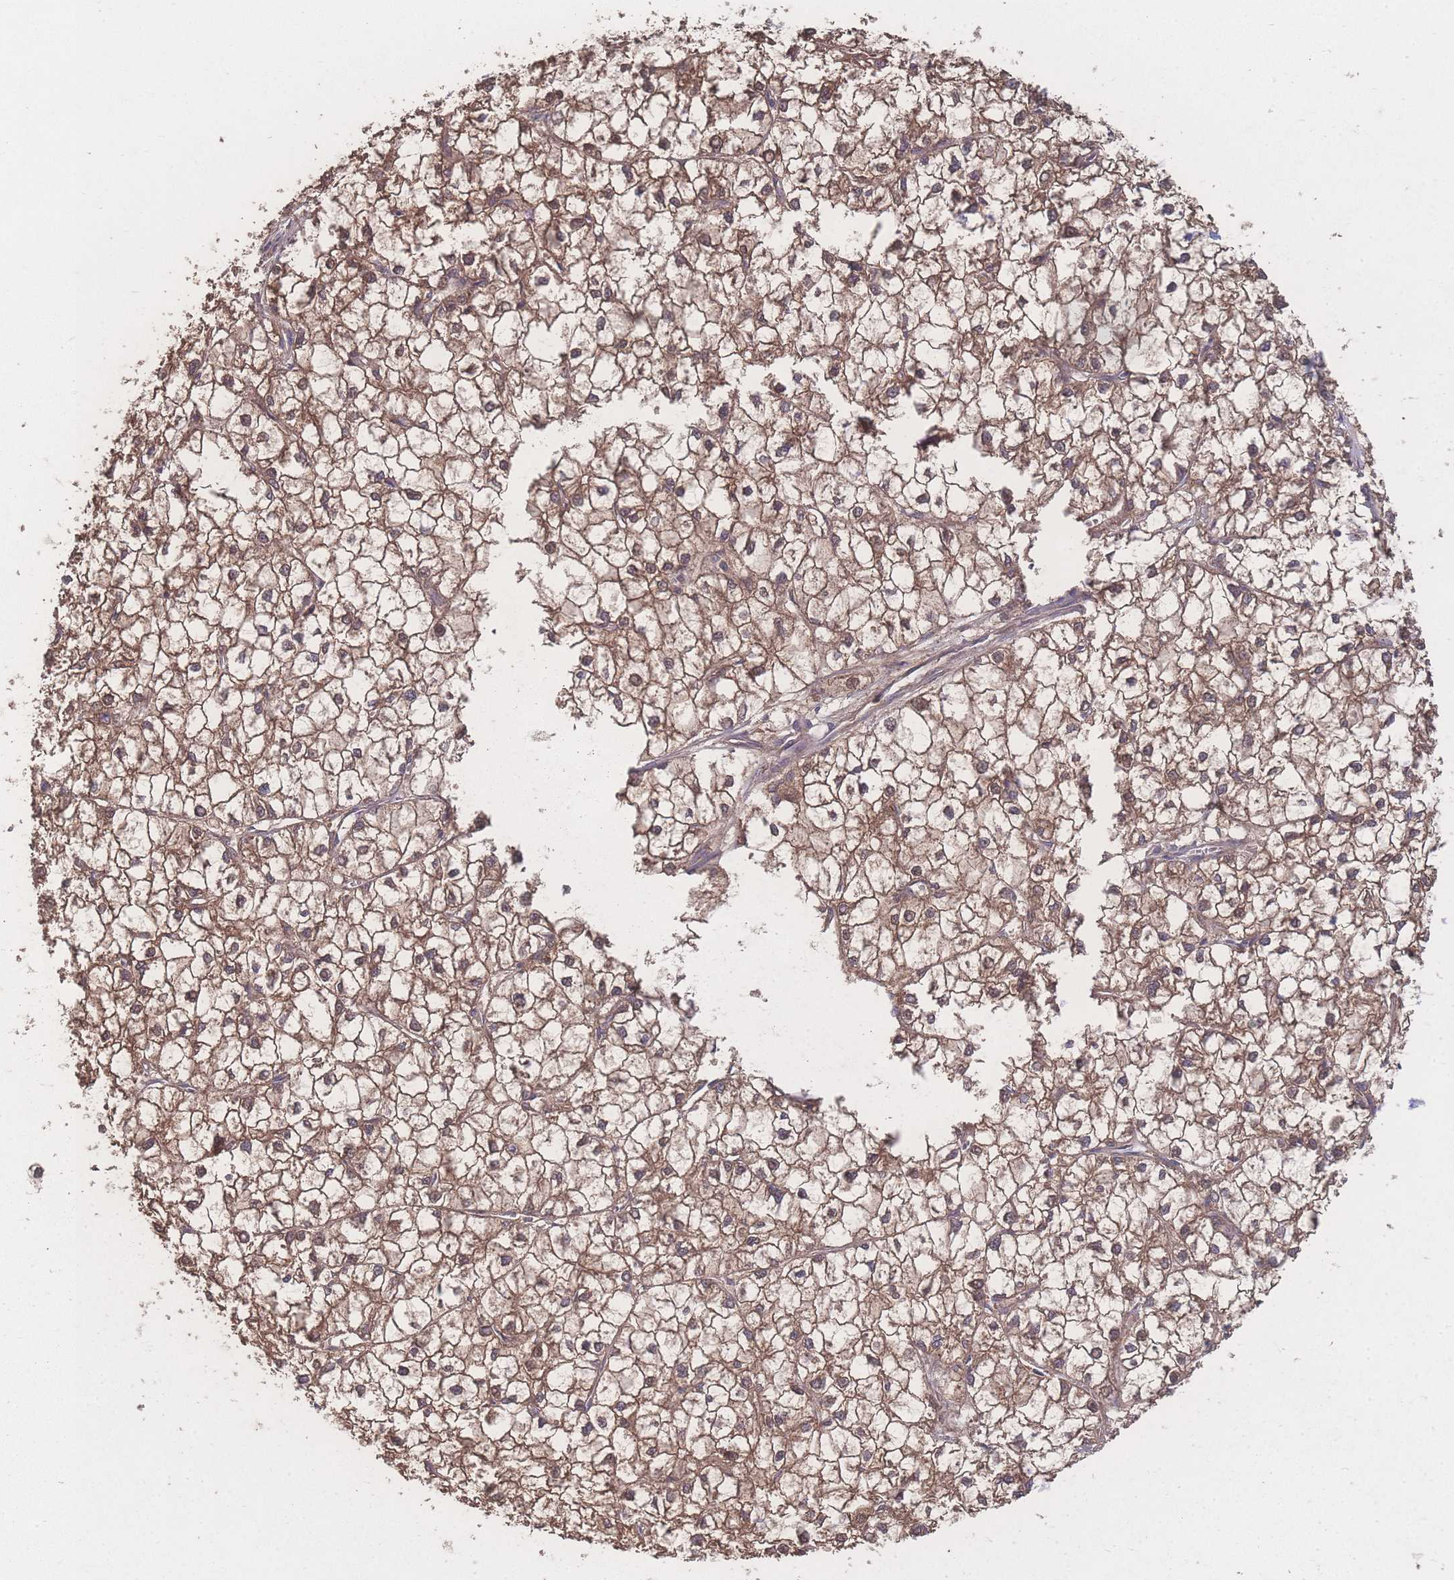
{"staining": {"intensity": "moderate", "quantity": ">75%", "location": "cytoplasmic/membranous"}, "tissue": "liver cancer", "cell_type": "Tumor cells", "image_type": "cancer", "snomed": [{"axis": "morphology", "description": "Carcinoma, Hepatocellular, NOS"}, {"axis": "topography", "description": "Liver"}], "caption": "Hepatocellular carcinoma (liver) stained for a protein demonstrates moderate cytoplasmic/membranous positivity in tumor cells.", "gene": "GIPR", "patient": {"sex": "female", "age": 43}}